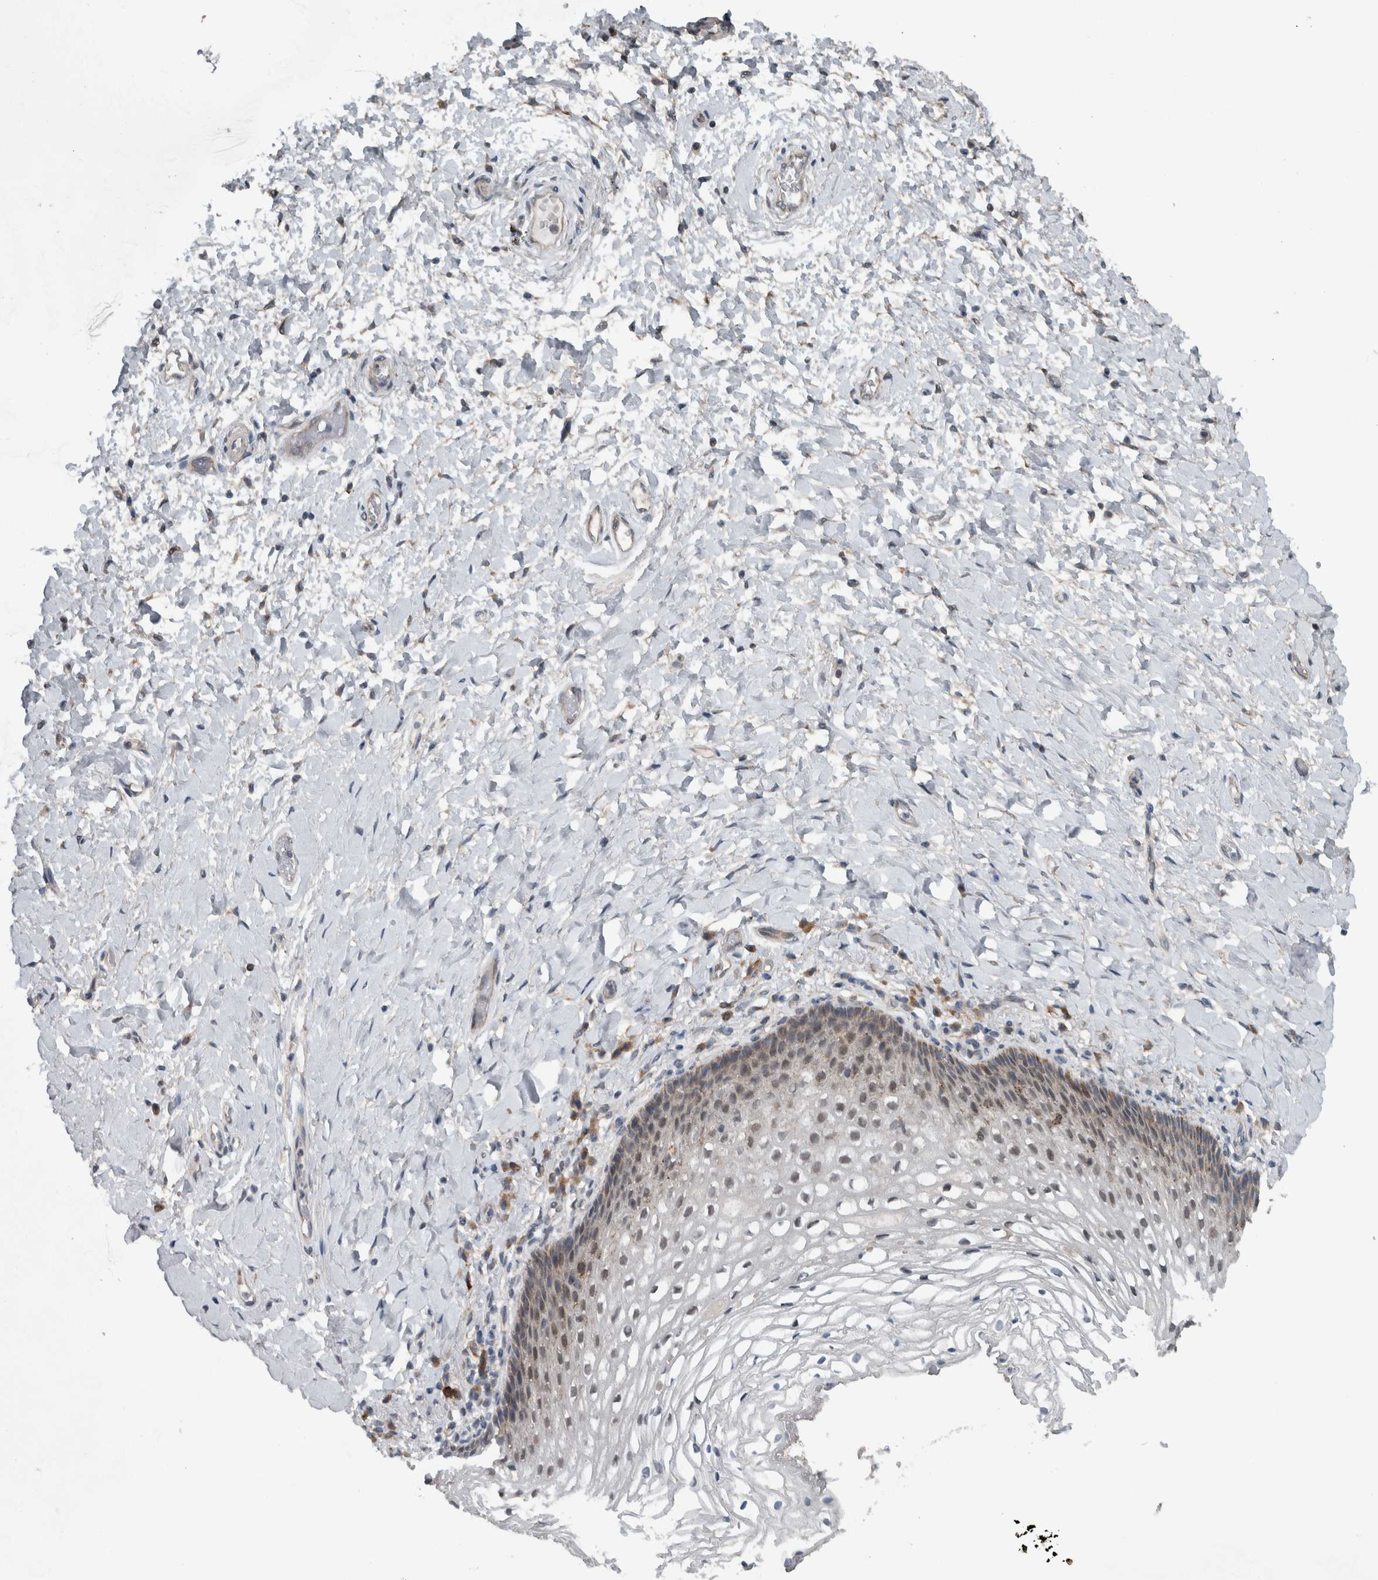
{"staining": {"intensity": "weak", "quantity": "<25%", "location": "cytoplasmic/membranous"}, "tissue": "vagina", "cell_type": "Squamous epithelial cells", "image_type": "normal", "snomed": [{"axis": "morphology", "description": "Normal tissue, NOS"}, {"axis": "topography", "description": "Vagina"}], "caption": "Vagina was stained to show a protein in brown. There is no significant expression in squamous epithelial cells.", "gene": "GBA2", "patient": {"sex": "female", "age": 60}}